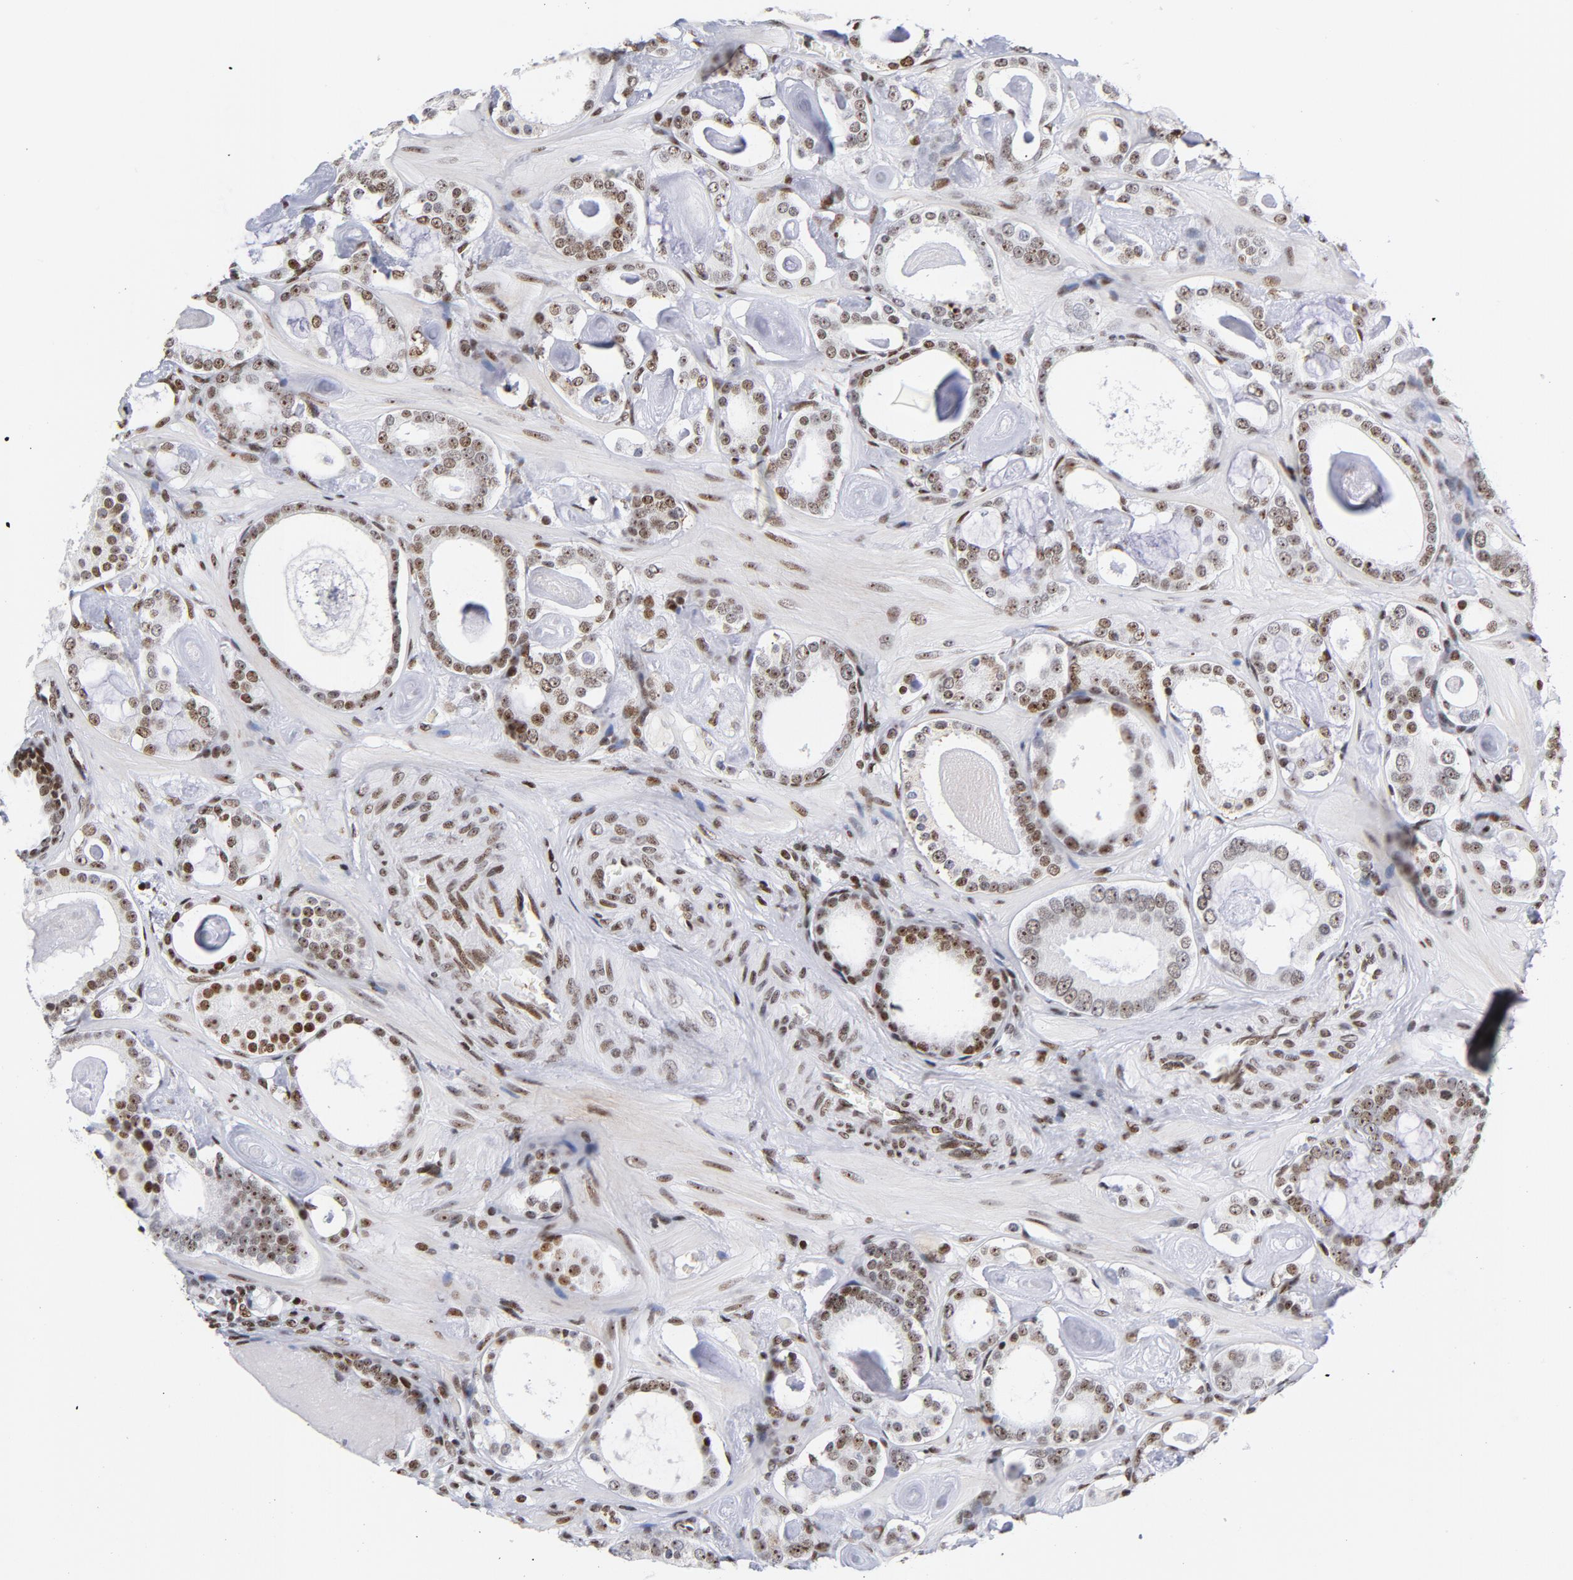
{"staining": {"intensity": "moderate", "quantity": ">75%", "location": "nuclear"}, "tissue": "prostate cancer", "cell_type": "Tumor cells", "image_type": "cancer", "snomed": [{"axis": "morphology", "description": "Adenocarcinoma, Low grade"}, {"axis": "topography", "description": "Prostate"}], "caption": "This is an image of immunohistochemistry staining of prostate cancer (adenocarcinoma (low-grade)), which shows moderate positivity in the nuclear of tumor cells.", "gene": "TOP2B", "patient": {"sex": "male", "age": 57}}